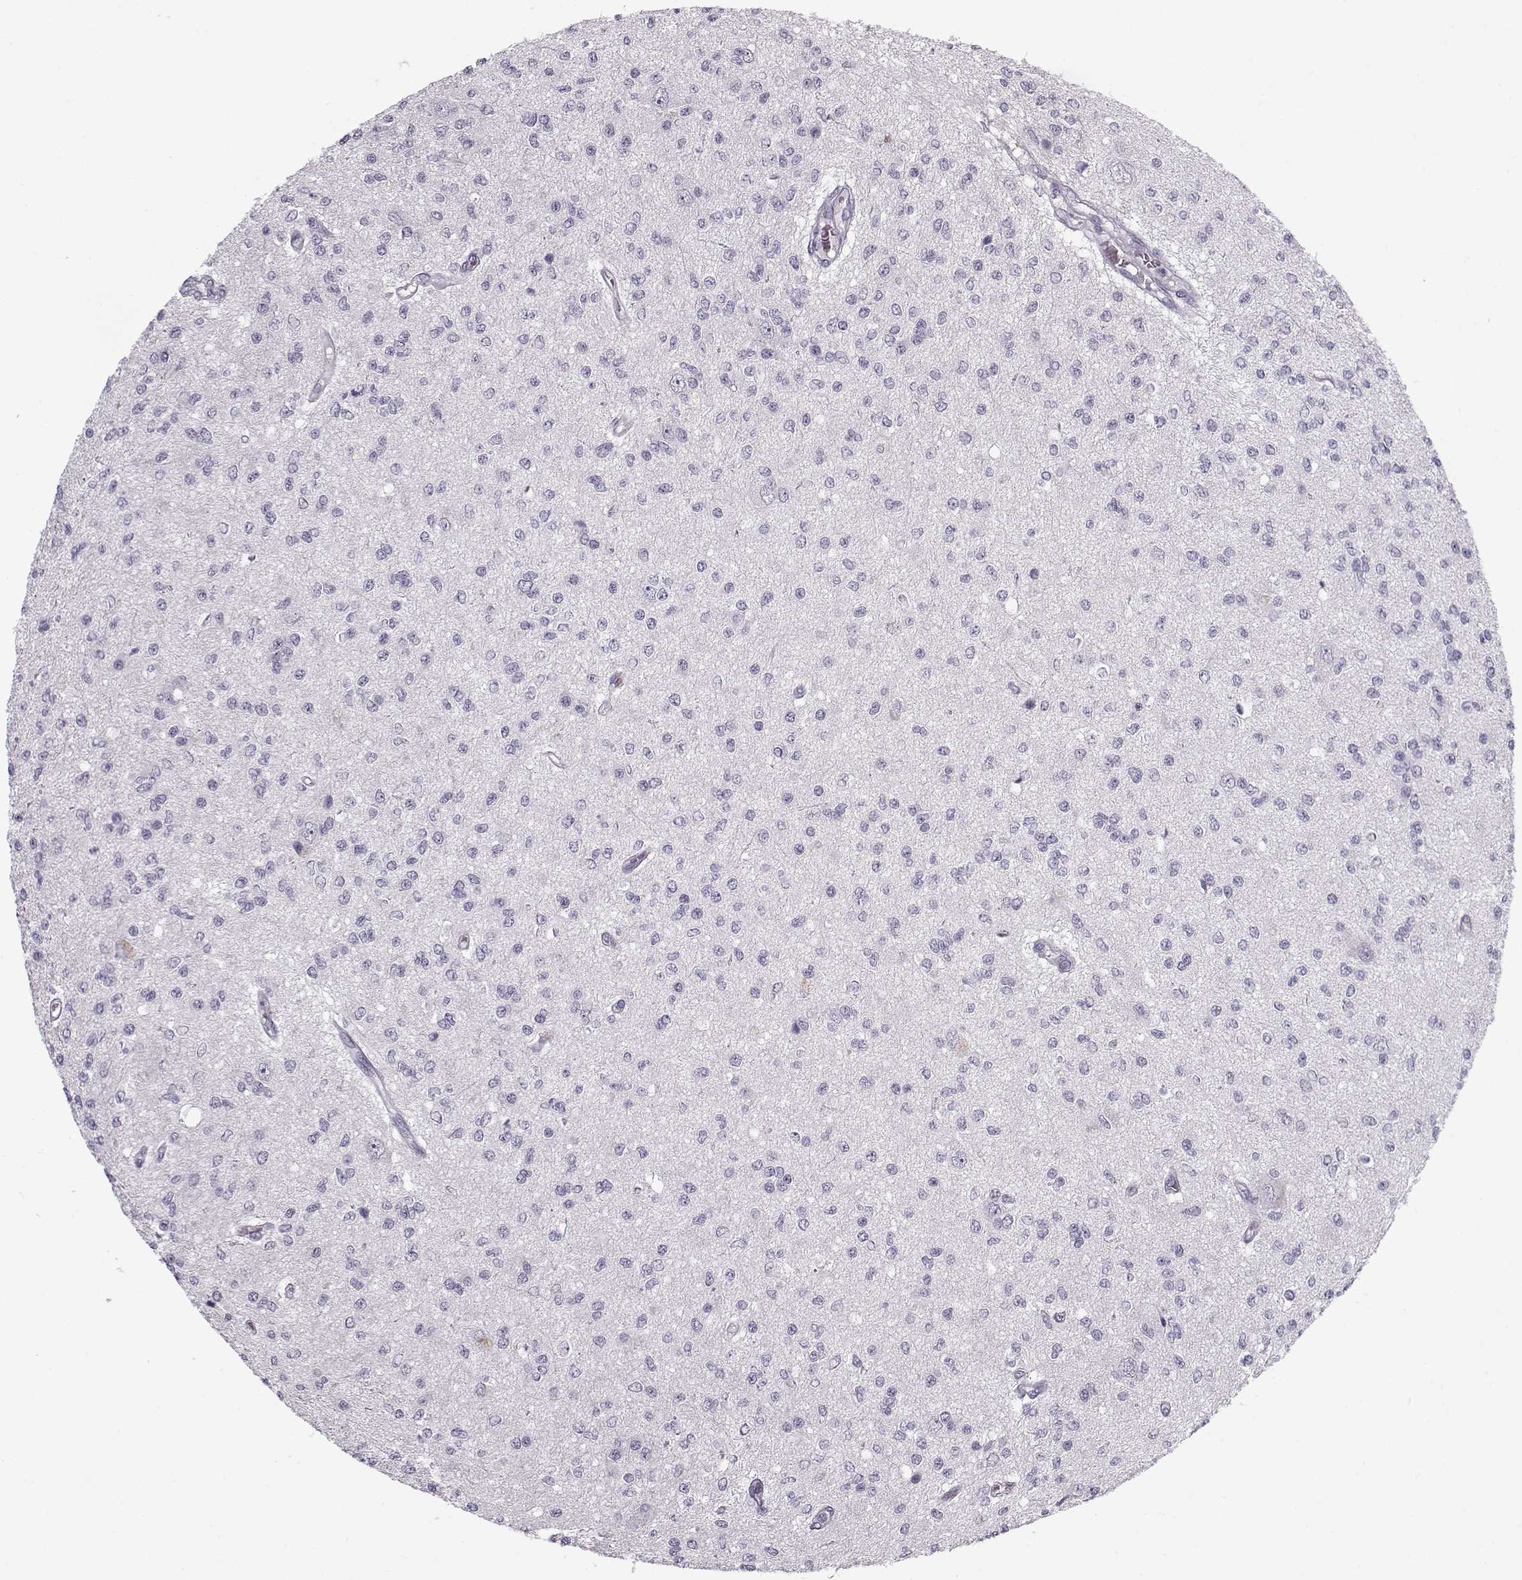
{"staining": {"intensity": "negative", "quantity": "none", "location": "none"}, "tissue": "glioma", "cell_type": "Tumor cells", "image_type": "cancer", "snomed": [{"axis": "morphology", "description": "Glioma, malignant, Low grade"}, {"axis": "topography", "description": "Brain"}], "caption": "An IHC histopathology image of malignant glioma (low-grade) is shown. There is no staining in tumor cells of malignant glioma (low-grade).", "gene": "PNMT", "patient": {"sex": "male", "age": 67}}